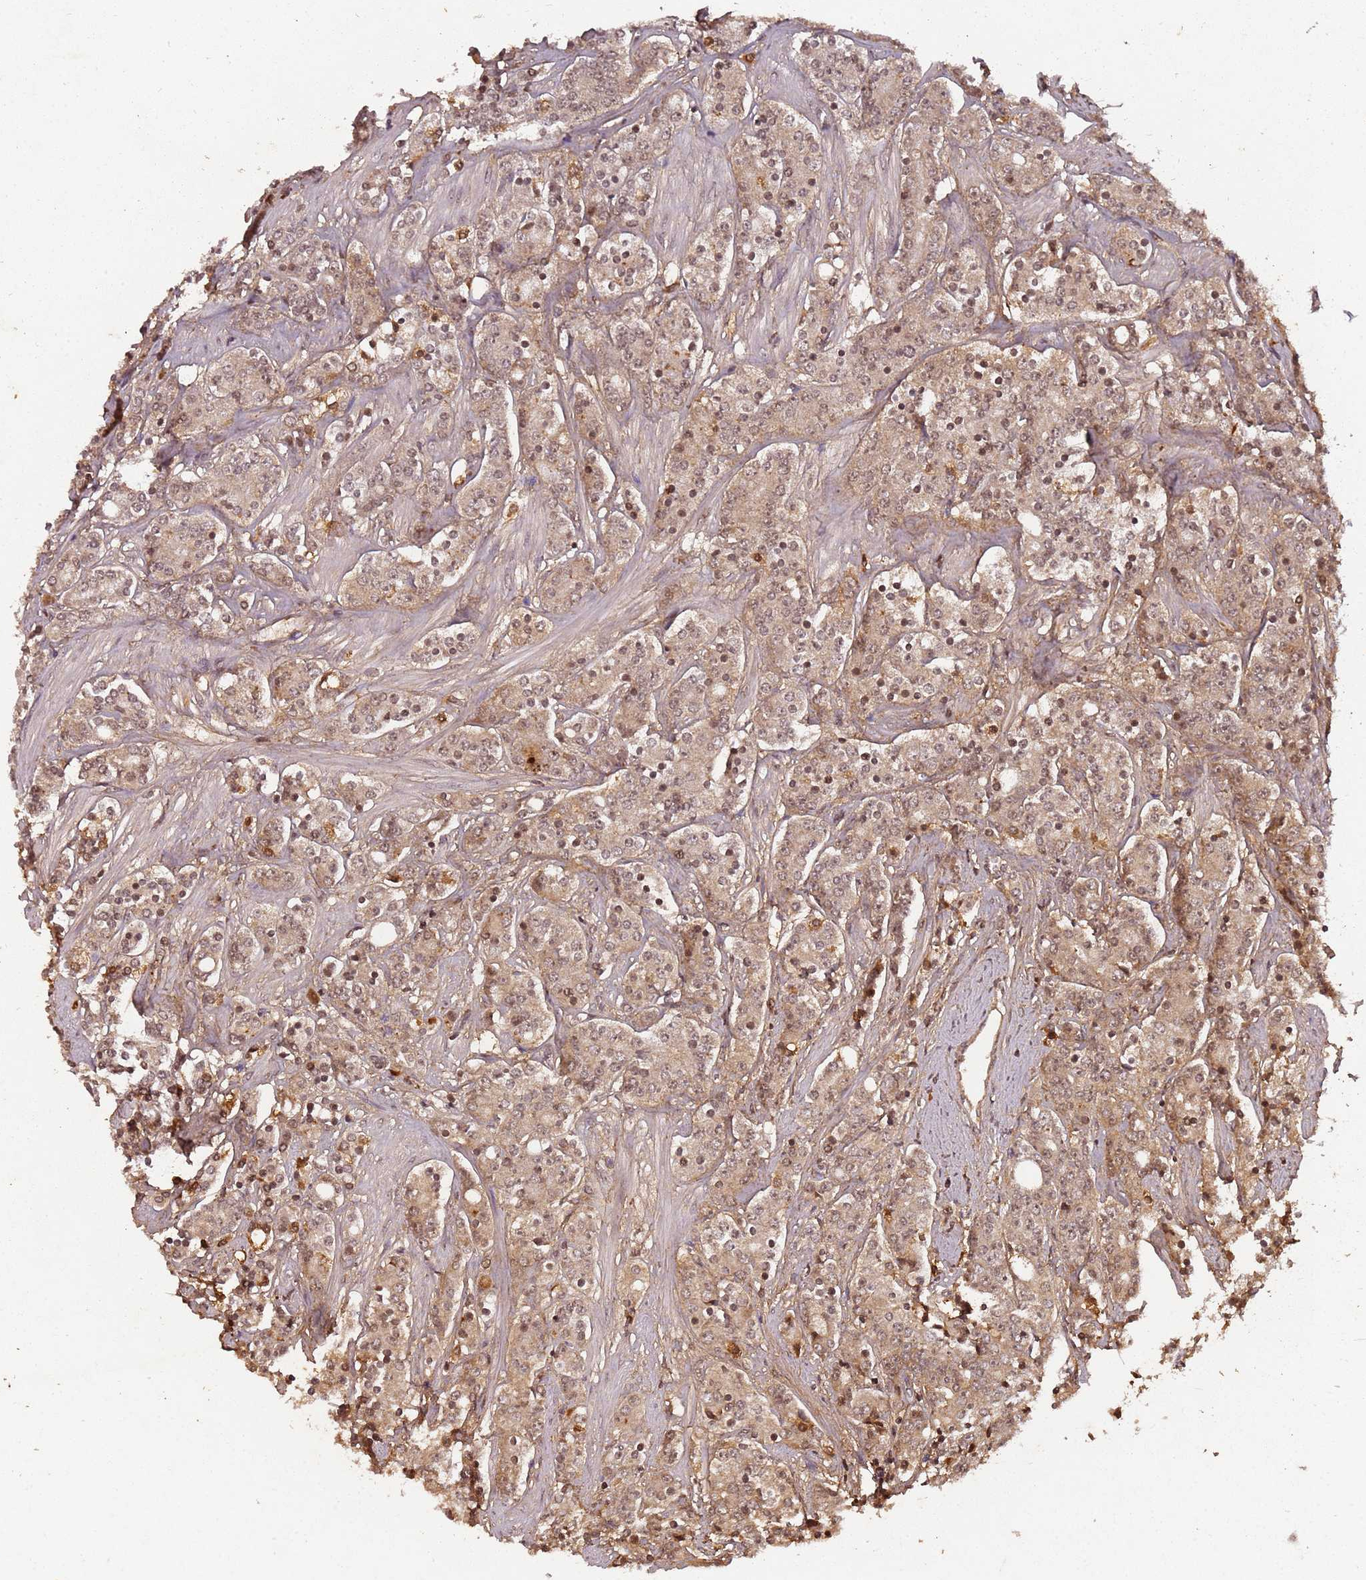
{"staining": {"intensity": "moderate", "quantity": ">75%", "location": "cytoplasmic/membranous,nuclear"}, "tissue": "prostate cancer", "cell_type": "Tumor cells", "image_type": "cancer", "snomed": [{"axis": "morphology", "description": "Adenocarcinoma, High grade"}, {"axis": "topography", "description": "Prostate"}], "caption": "DAB immunohistochemical staining of adenocarcinoma (high-grade) (prostate) displays moderate cytoplasmic/membranous and nuclear protein positivity in about >75% of tumor cells. The staining was performed using DAB to visualize the protein expression in brown, while the nuclei were stained in blue with hematoxylin (Magnification: 20x).", "gene": "COL1A2", "patient": {"sex": "male", "age": 62}}